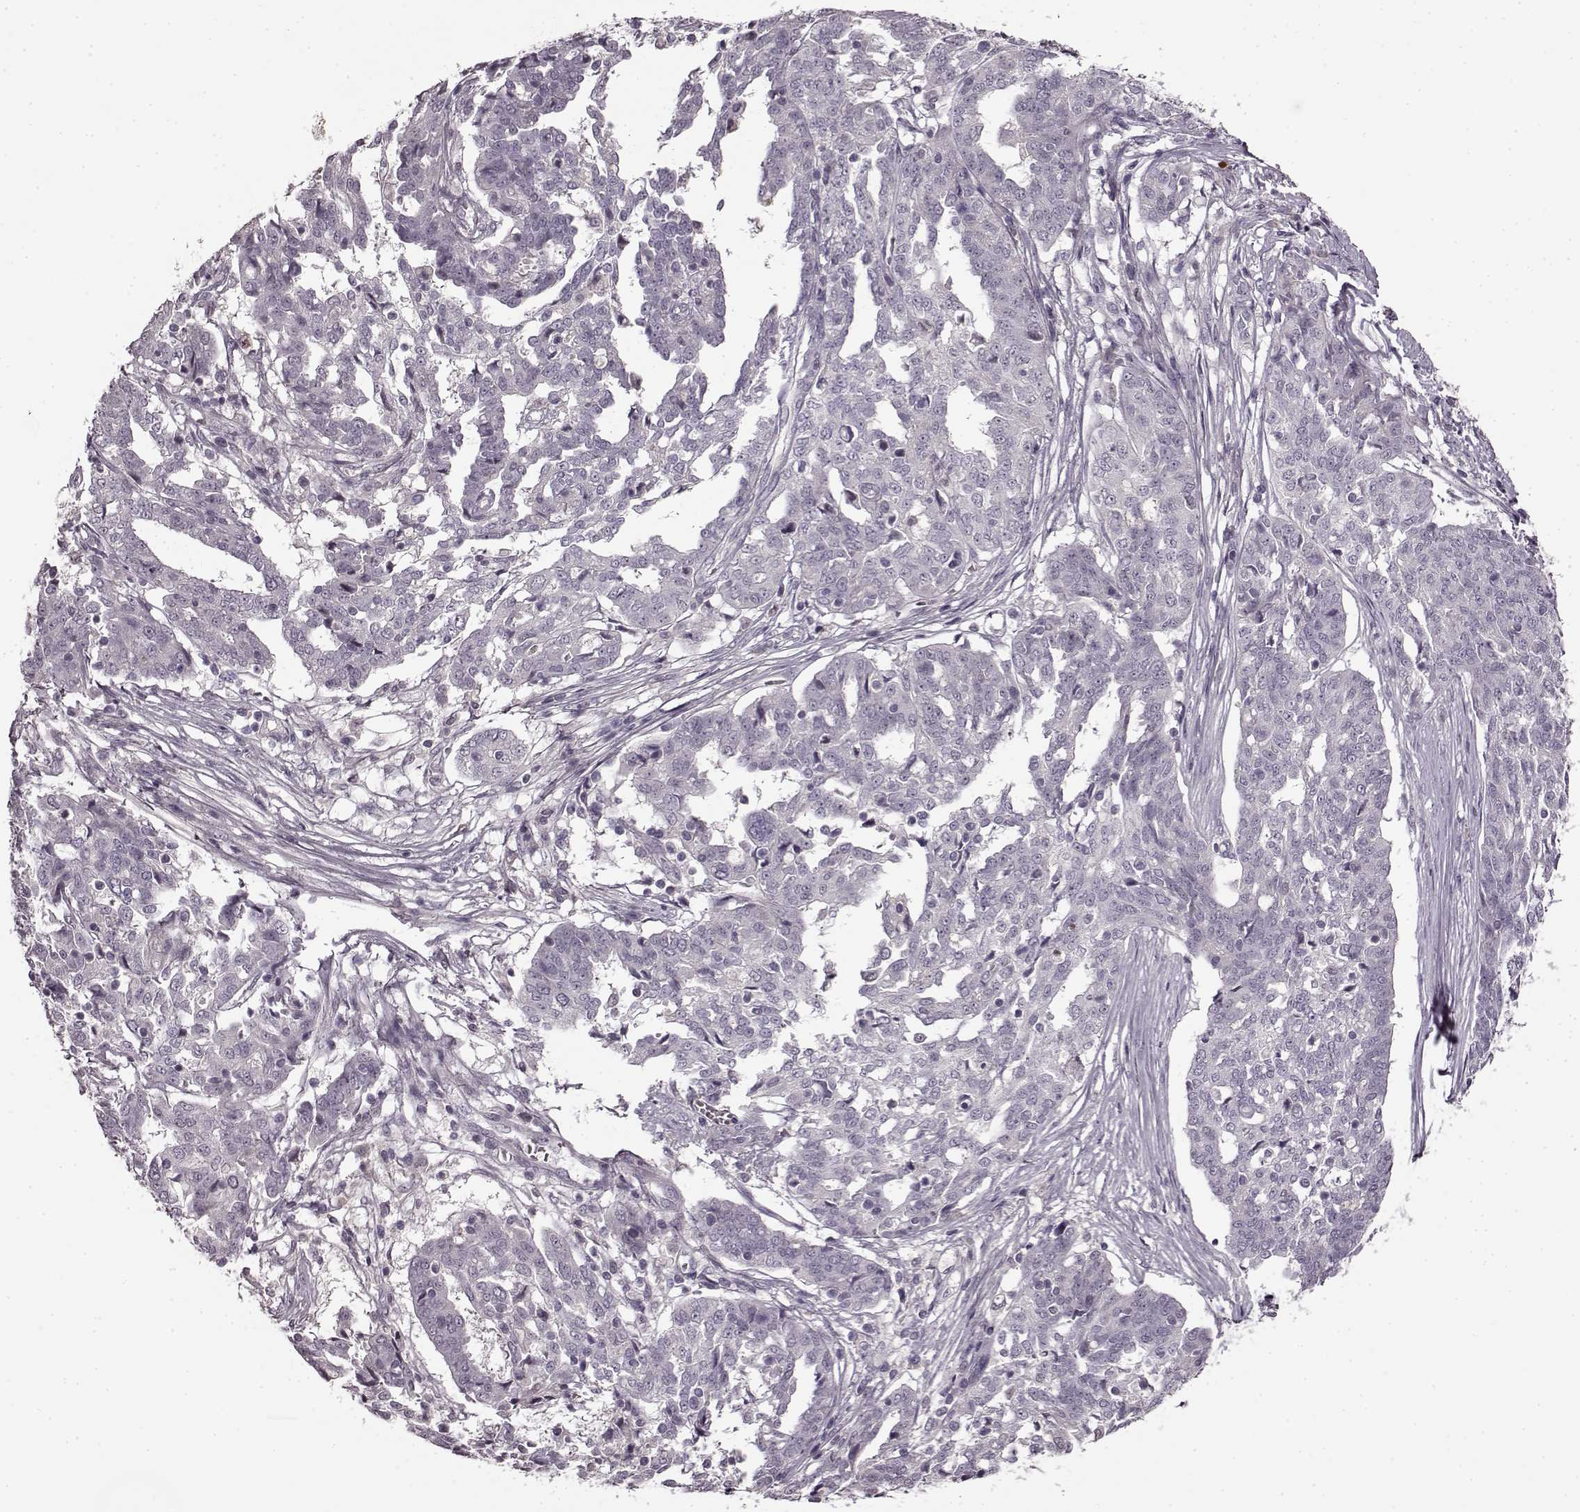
{"staining": {"intensity": "negative", "quantity": "none", "location": "none"}, "tissue": "ovarian cancer", "cell_type": "Tumor cells", "image_type": "cancer", "snomed": [{"axis": "morphology", "description": "Cystadenocarcinoma, serous, NOS"}, {"axis": "topography", "description": "Ovary"}], "caption": "Immunohistochemistry (IHC) of ovarian serous cystadenocarcinoma reveals no staining in tumor cells.", "gene": "CNGA3", "patient": {"sex": "female", "age": 67}}